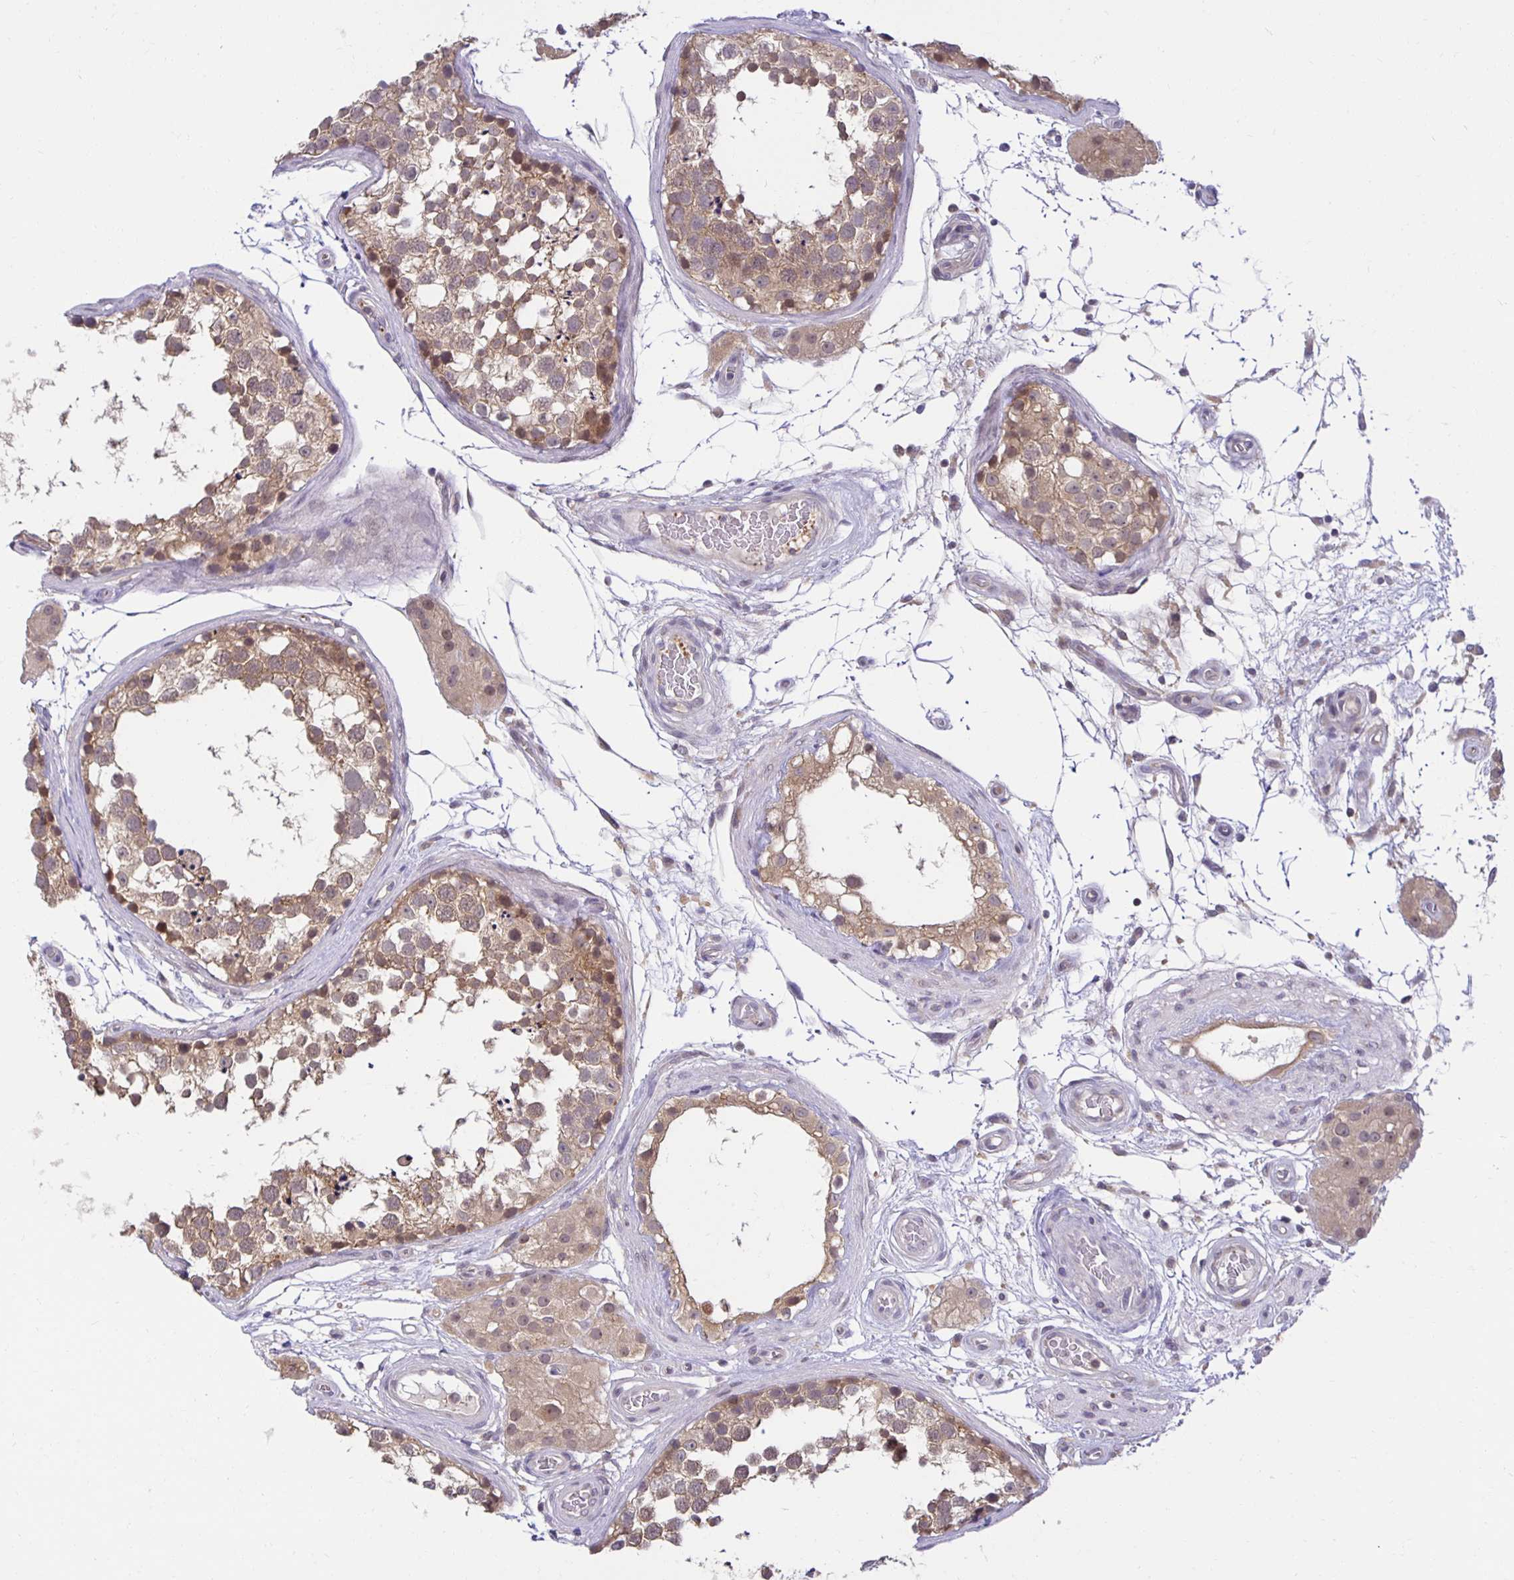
{"staining": {"intensity": "moderate", "quantity": ">75%", "location": "cytoplasmic/membranous"}, "tissue": "testis", "cell_type": "Cells in seminiferous ducts", "image_type": "normal", "snomed": [{"axis": "morphology", "description": "Normal tissue, NOS"}, {"axis": "morphology", "description": "Seminoma, NOS"}, {"axis": "topography", "description": "Testis"}], "caption": "High-power microscopy captured an immunohistochemistry micrograph of benign testis, revealing moderate cytoplasmic/membranous positivity in about >75% of cells in seminiferous ducts.", "gene": "MIEN1", "patient": {"sex": "male", "age": 65}}